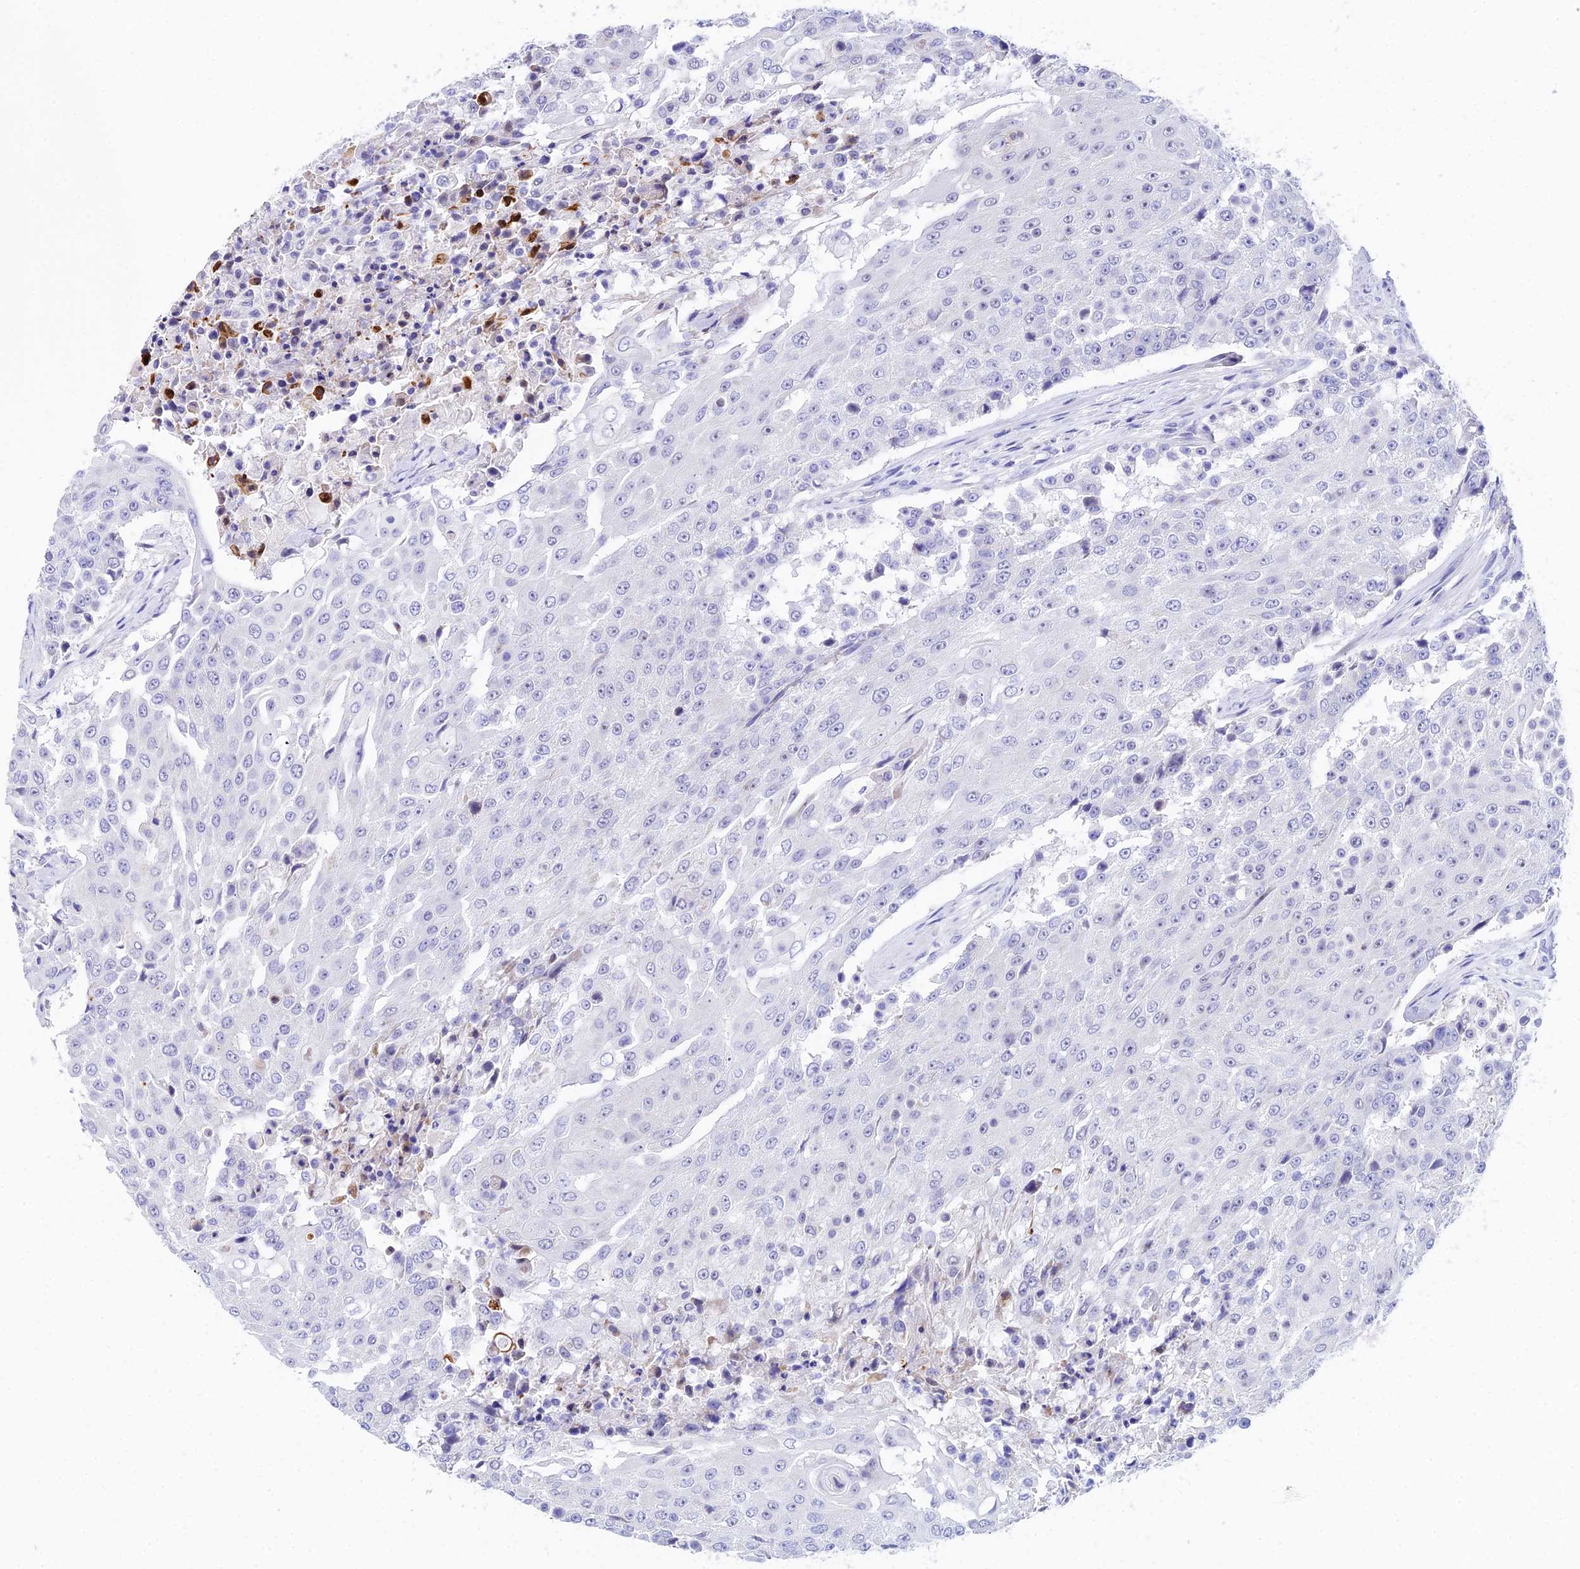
{"staining": {"intensity": "negative", "quantity": "none", "location": "none"}, "tissue": "urothelial cancer", "cell_type": "Tumor cells", "image_type": "cancer", "snomed": [{"axis": "morphology", "description": "Urothelial carcinoma, High grade"}, {"axis": "topography", "description": "Urinary bladder"}], "caption": "IHC histopathology image of high-grade urothelial carcinoma stained for a protein (brown), which shows no expression in tumor cells. (Brightfield microscopy of DAB (3,3'-diaminobenzidine) immunohistochemistry (IHC) at high magnification).", "gene": "CEP41", "patient": {"sex": "female", "age": 63}}